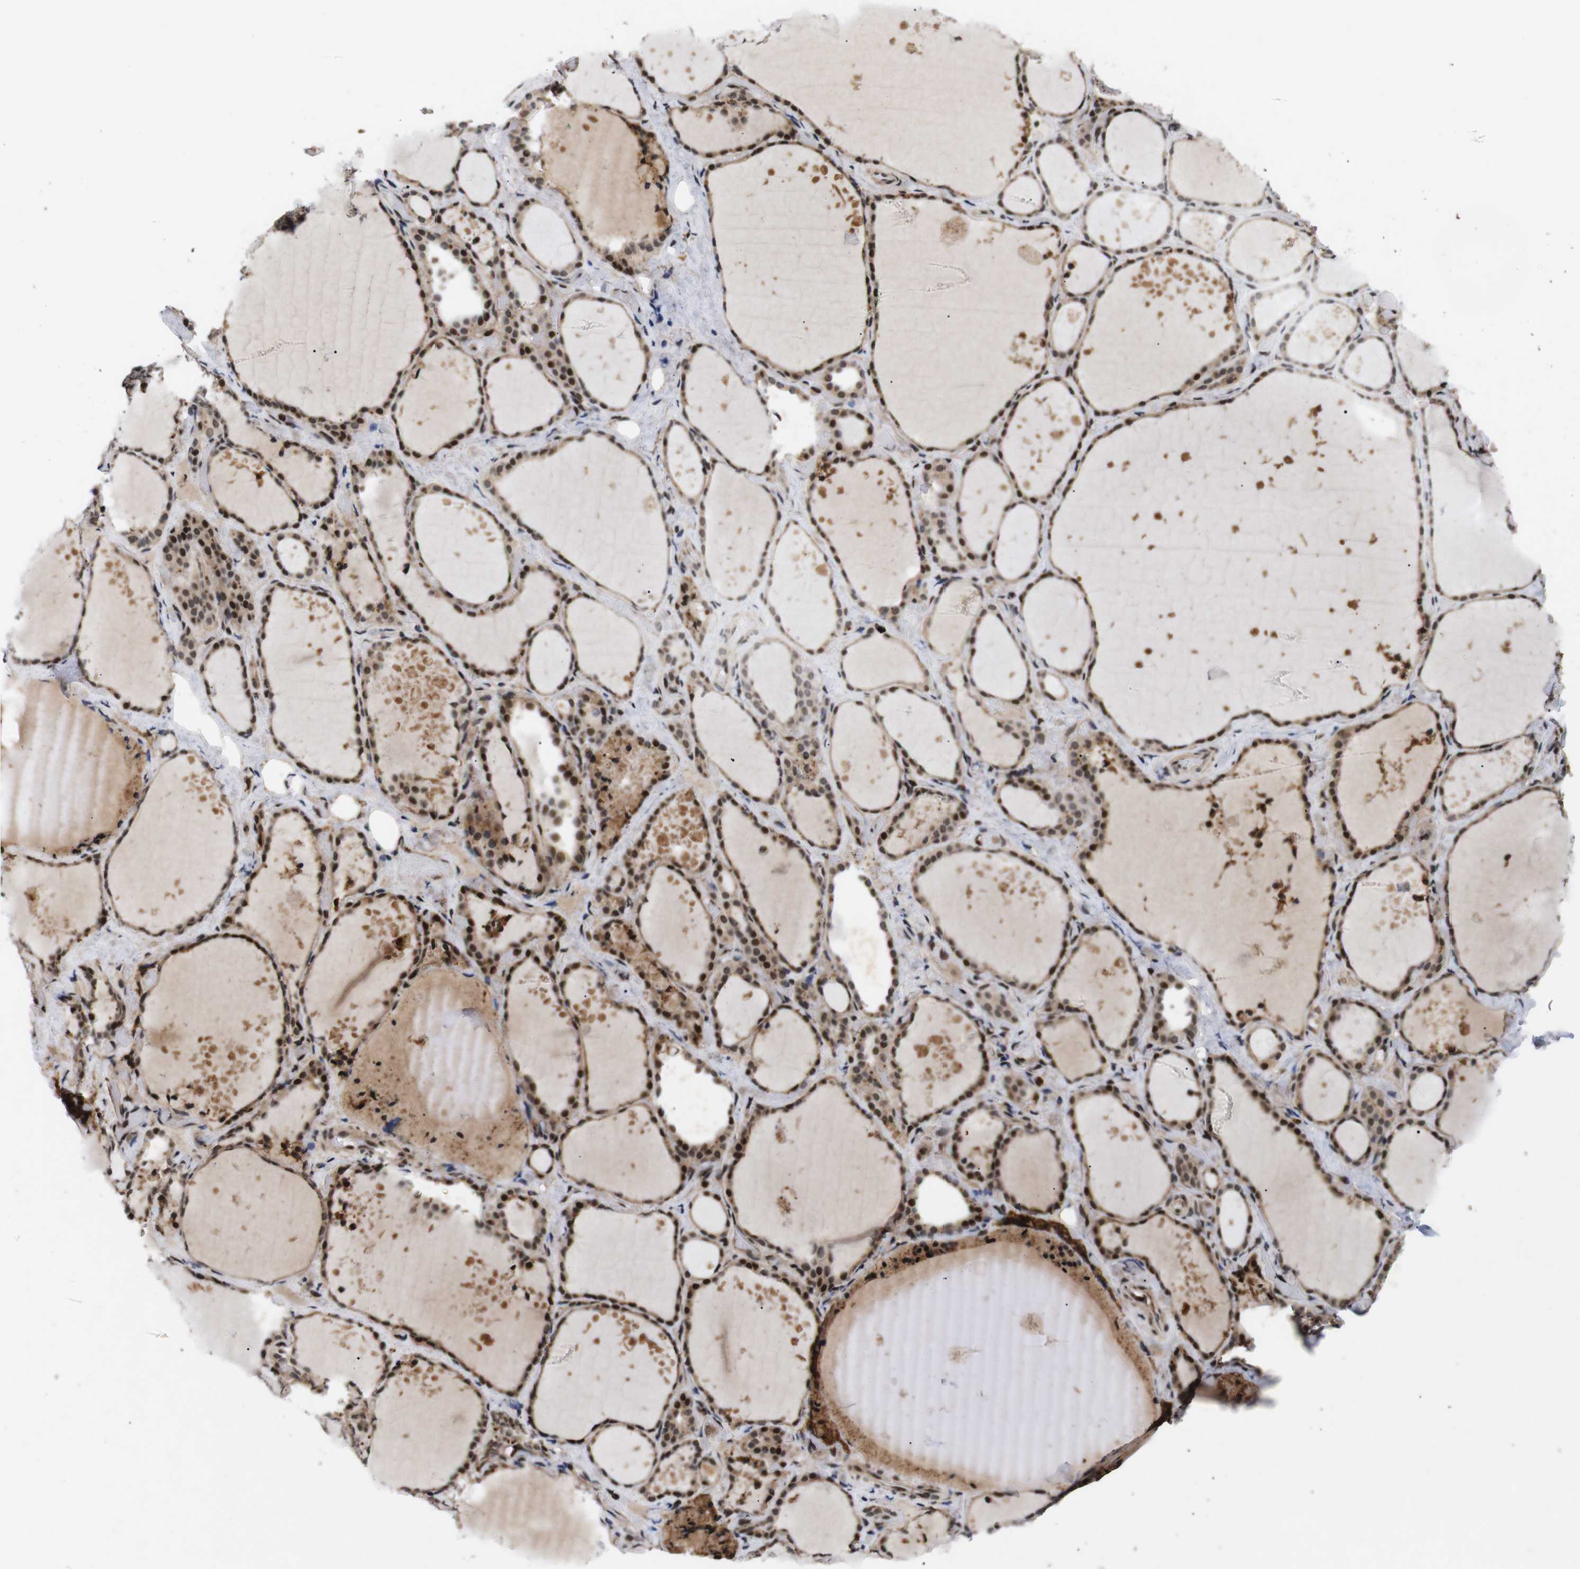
{"staining": {"intensity": "strong", "quantity": ">75%", "location": "cytoplasmic/membranous,nuclear"}, "tissue": "thyroid gland", "cell_type": "Glandular cells", "image_type": "normal", "snomed": [{"axis": "morphology", "description": "Normal tissue, NOS"}, {"axis": "topography", "description": "Thyroid gland"}], "caption": "Thyroid gland stained for a protein (brown) shows strong cytoplasmic/membranous,nuclear positive positivity in about >75% of glandular cells.", "gene": "KIF23", "patient": {"sex": "female", "age": 44}}